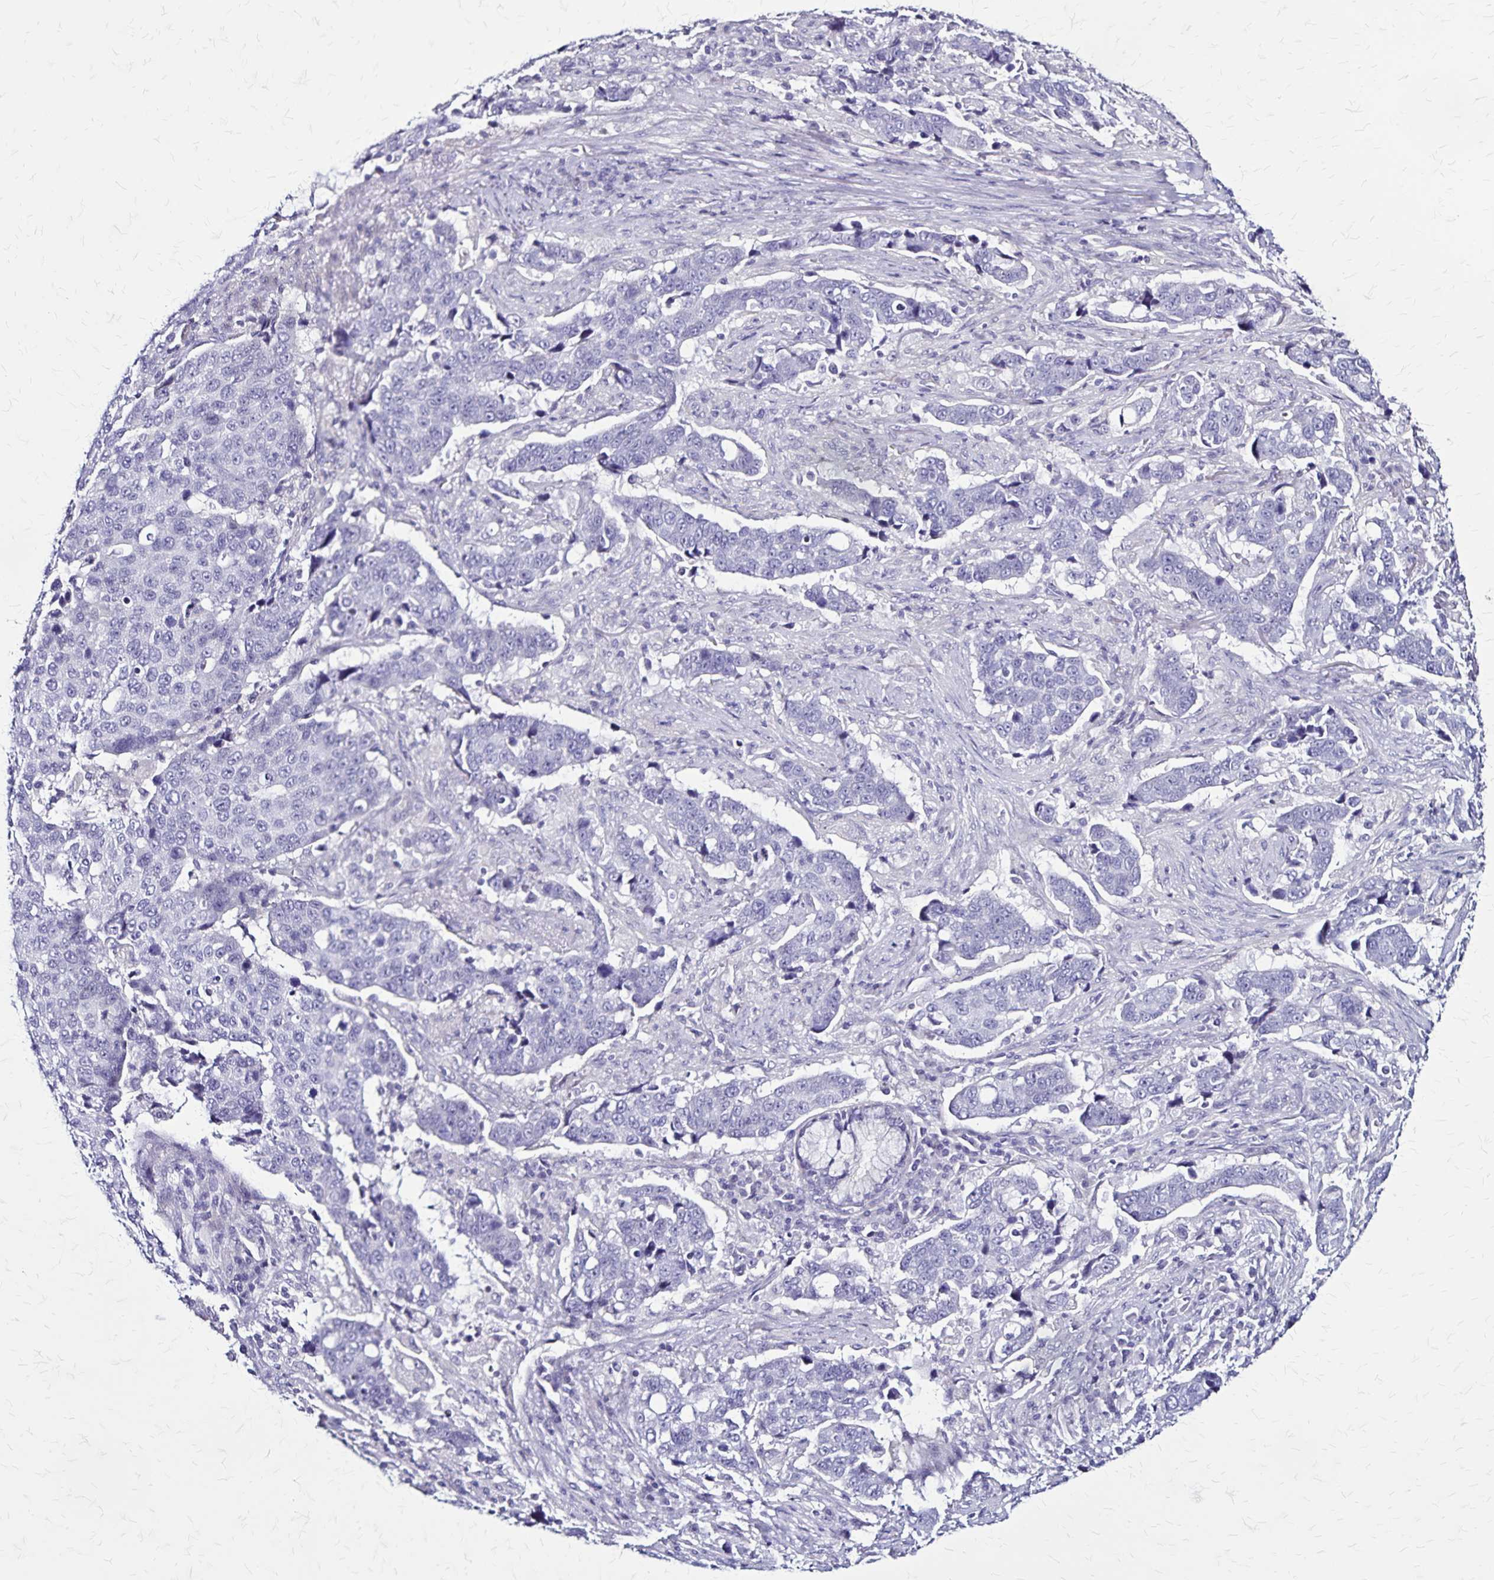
{"staining": {"intensity": "negative", "quantity": "none", "location": "none"}, "tissue": "lung cancer", "cell_type": "Tumor cells", "image_type": "cancer", "snomed": [{"axis": "morphology", "description": "Squamous cell carcinoma, NOS"}, {"axis": "topography", "description": "Lymph node"}, {"axis": "topography", "description": "Lung"}], "caption": "The photomicrograph exhibits no staining of tumor cells in lung cancer (squamous cell carcinoma).", "gene": "PLXNA4", "patient": {"sex": "male", "age": 61}}